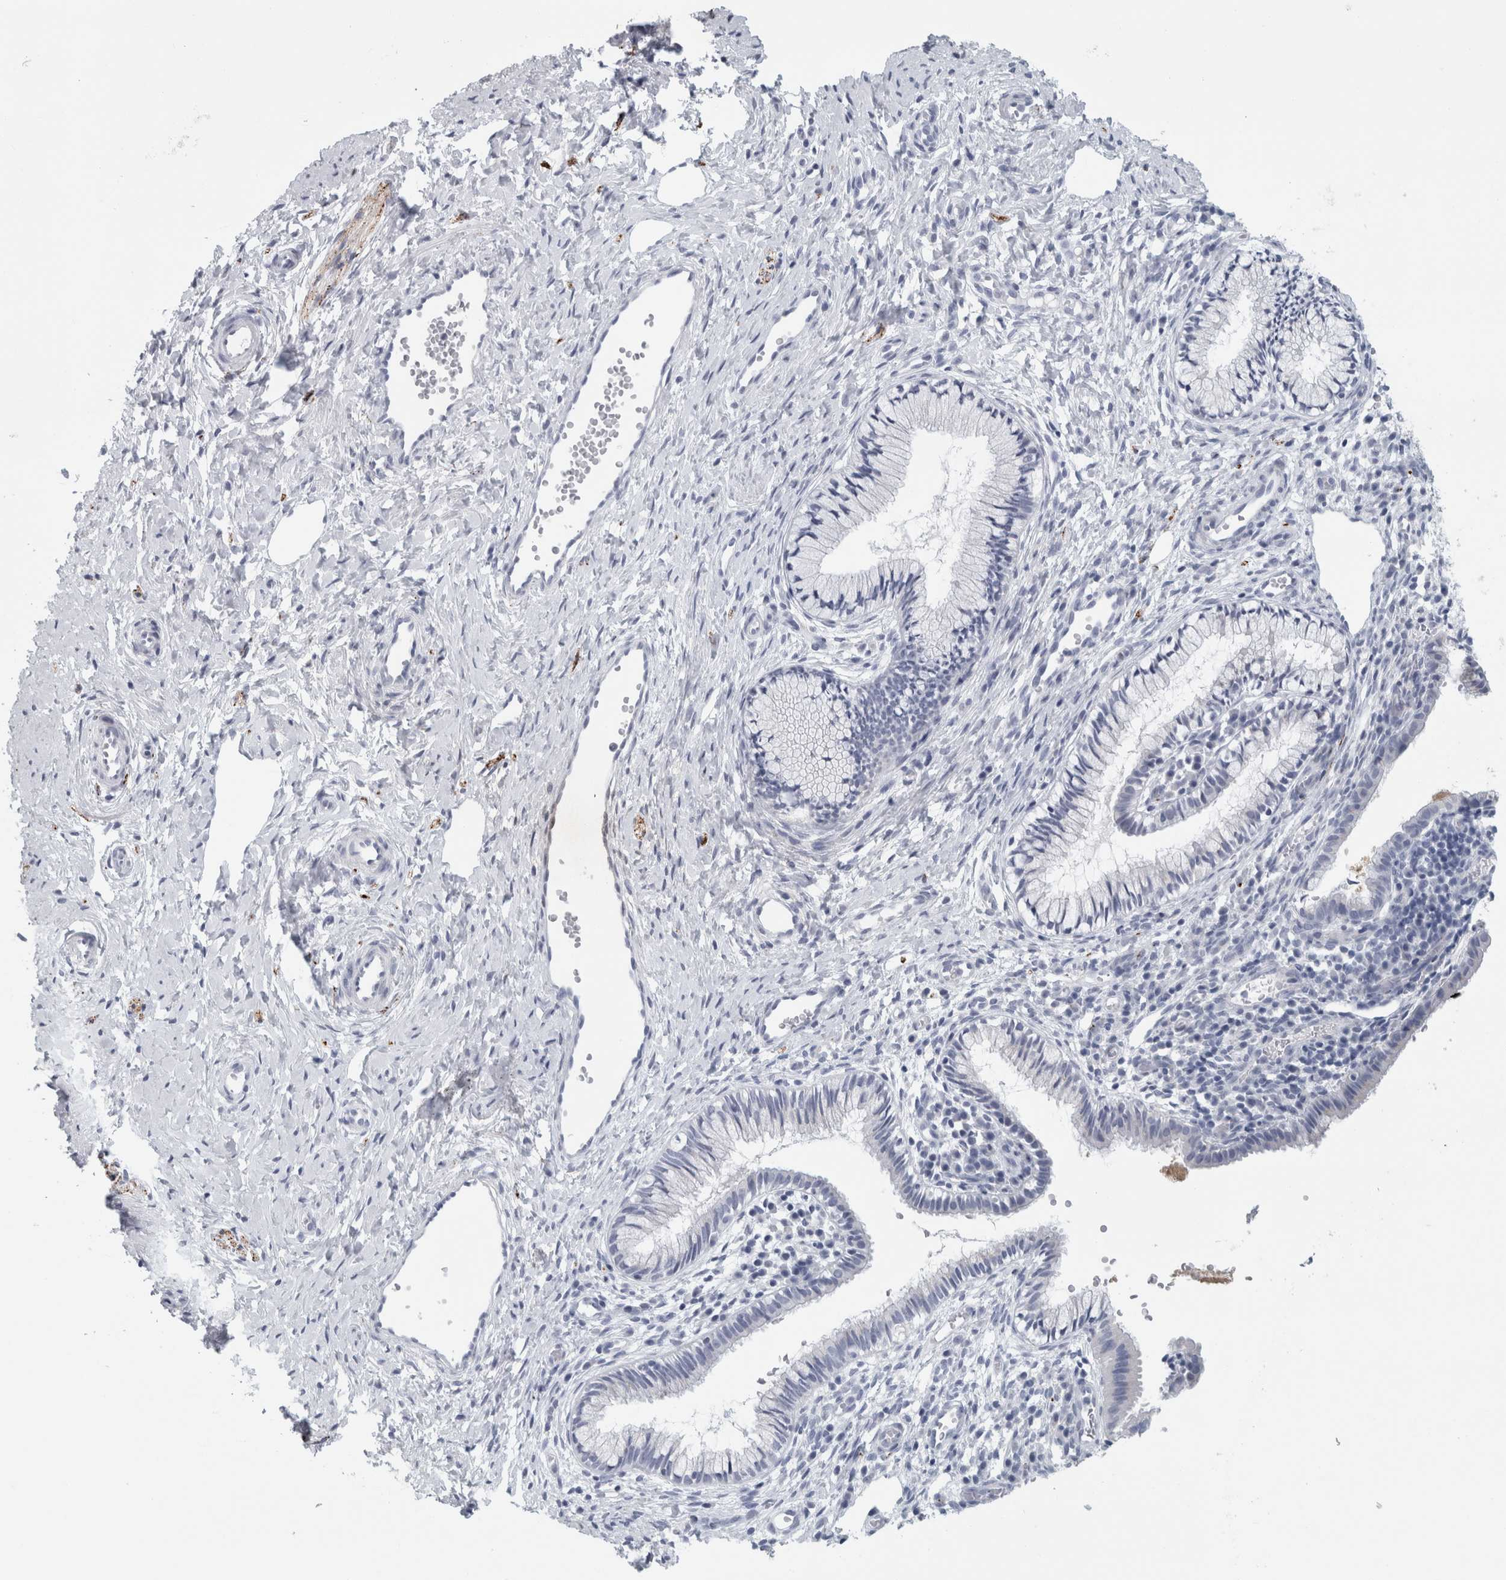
{"staining": {"intensity": "negative", "quantity": "none", "location": "none"}, "tissue": "cervix", "cell_type": "Glandular cells", "image_type": "normal", "snomed": [{"axis": "morphology", "description": "Normal tissue, NOS"}, {"axis": "topography", "description": "Cervix"}], "caption": "High power microscopy photomicrograph of an immunohistochemistry image of normal cervix, revealing no significant positivity in glandular cells.", "gene": "CPE", "patient": {"sex": "female", "age": 27}}